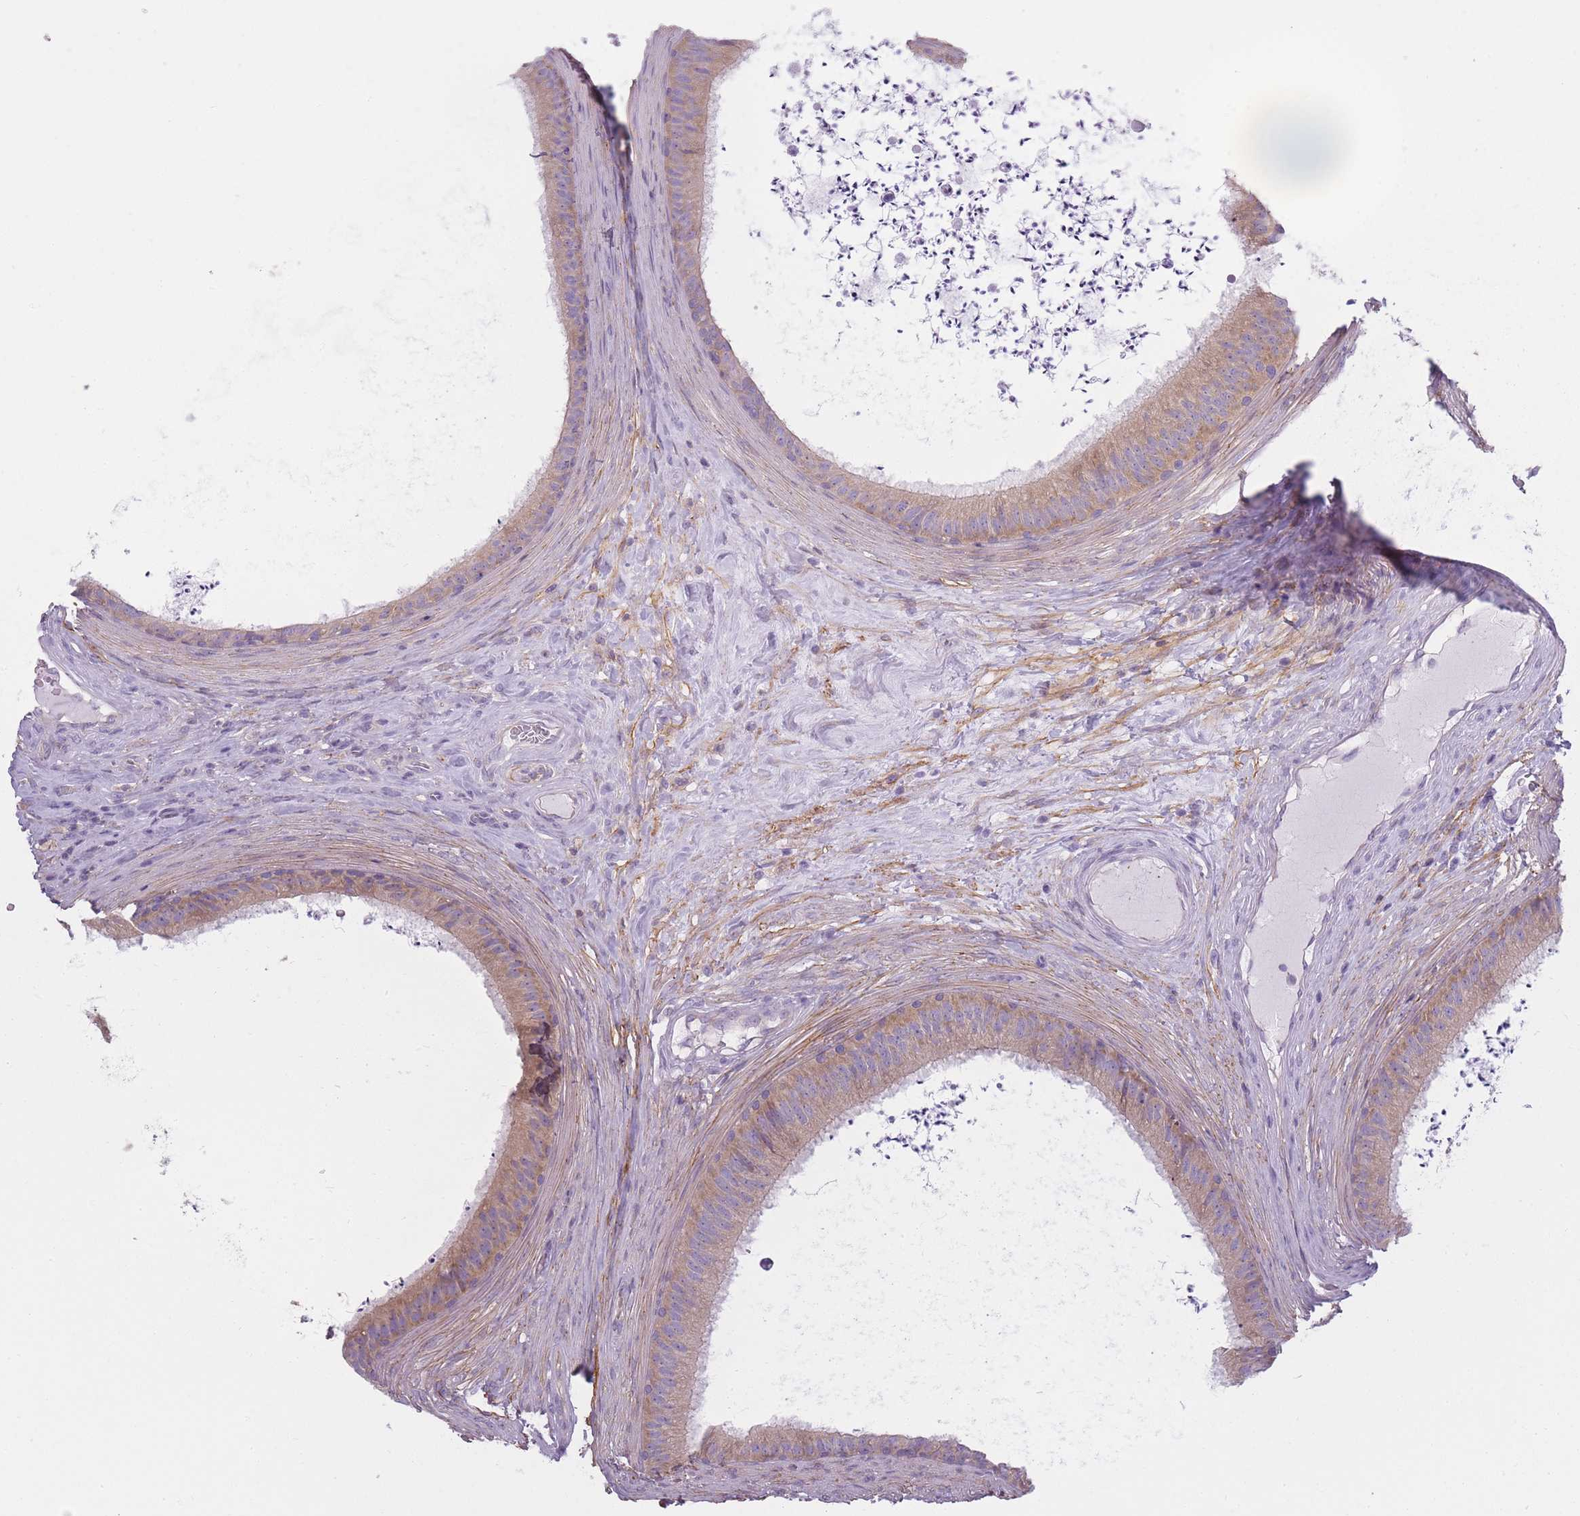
{"staining": {"intensity": "moderate", "quantity": "25%-75%", "location": "cytoplasmic/membranous"}, "tissue": "epididymis", "cell_type": "Glandular cells", "image_type": "normal", "snomed": [{"axis": "morphology", "description": "Normal tissue, NOS"}, {"axis": "topography", "description": "Testis"}, {"axis": "topography", "description": "Epididymis"}], "caption": "A high-resolution micrograph shows immunohistochemistry (IHC) staining of normal epididymis, which exhibits moderate cytoplasmic/membranous staining in approximately 25%-75% of glandular cells.", "gene": "AP3M1", "patient": {"sex": "male", "age": 41}}